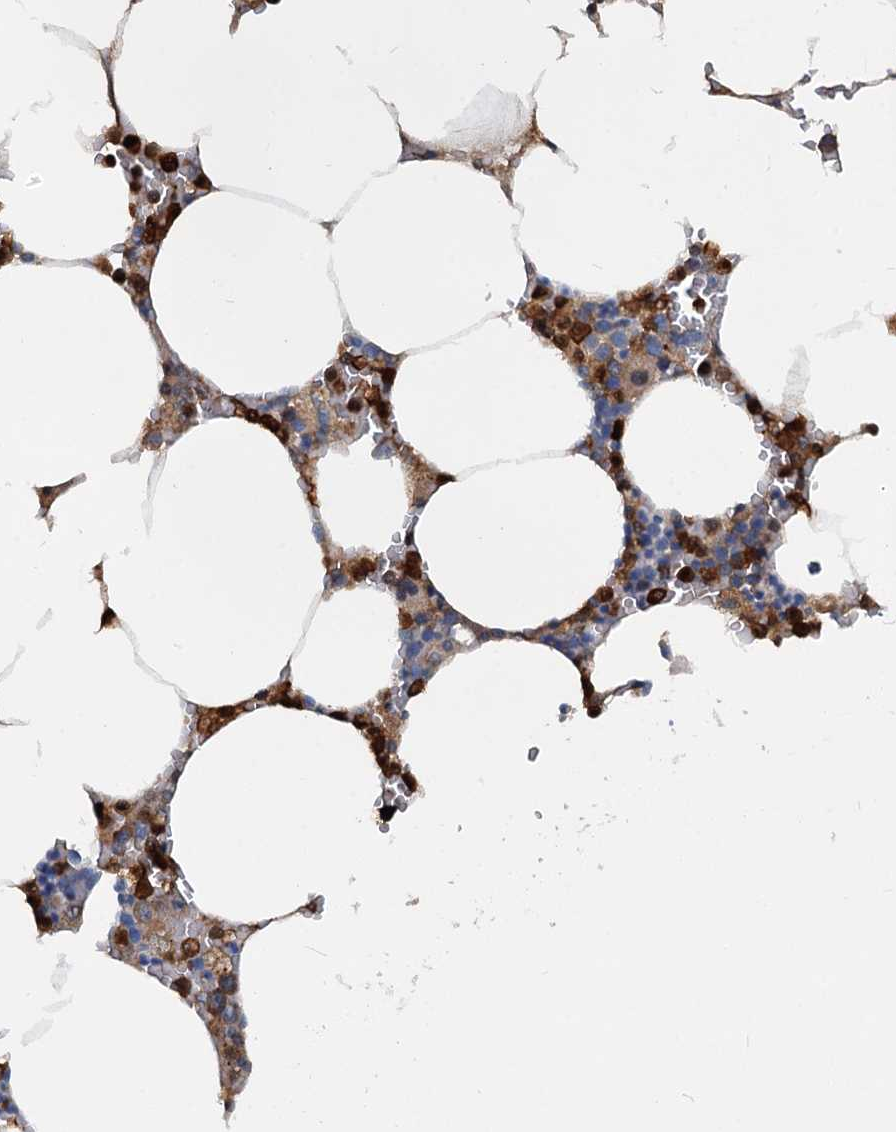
{"staining": {"intensity": "strong", "quantity": "25%-75%", "location": "cytoplasmic/membranous"}, "tissue": "bone marrow", "cell_type": "Hematopoietic cells", "image_type": "normal", "snomed": [{"axis": "morphology", "description": "Normal tissue, NOS"}, {"axis": "topography", "description": "Bone marrow"}], "caption": "Approximately 25%-75% of hematopoietic cells in unremarkable bone marrow show strong cytoplasmic/membranous protein staining as visualized by brown immunohistochemical staining.", "gene": "GPI", "patient": {"sex": "male", "age": 70}}